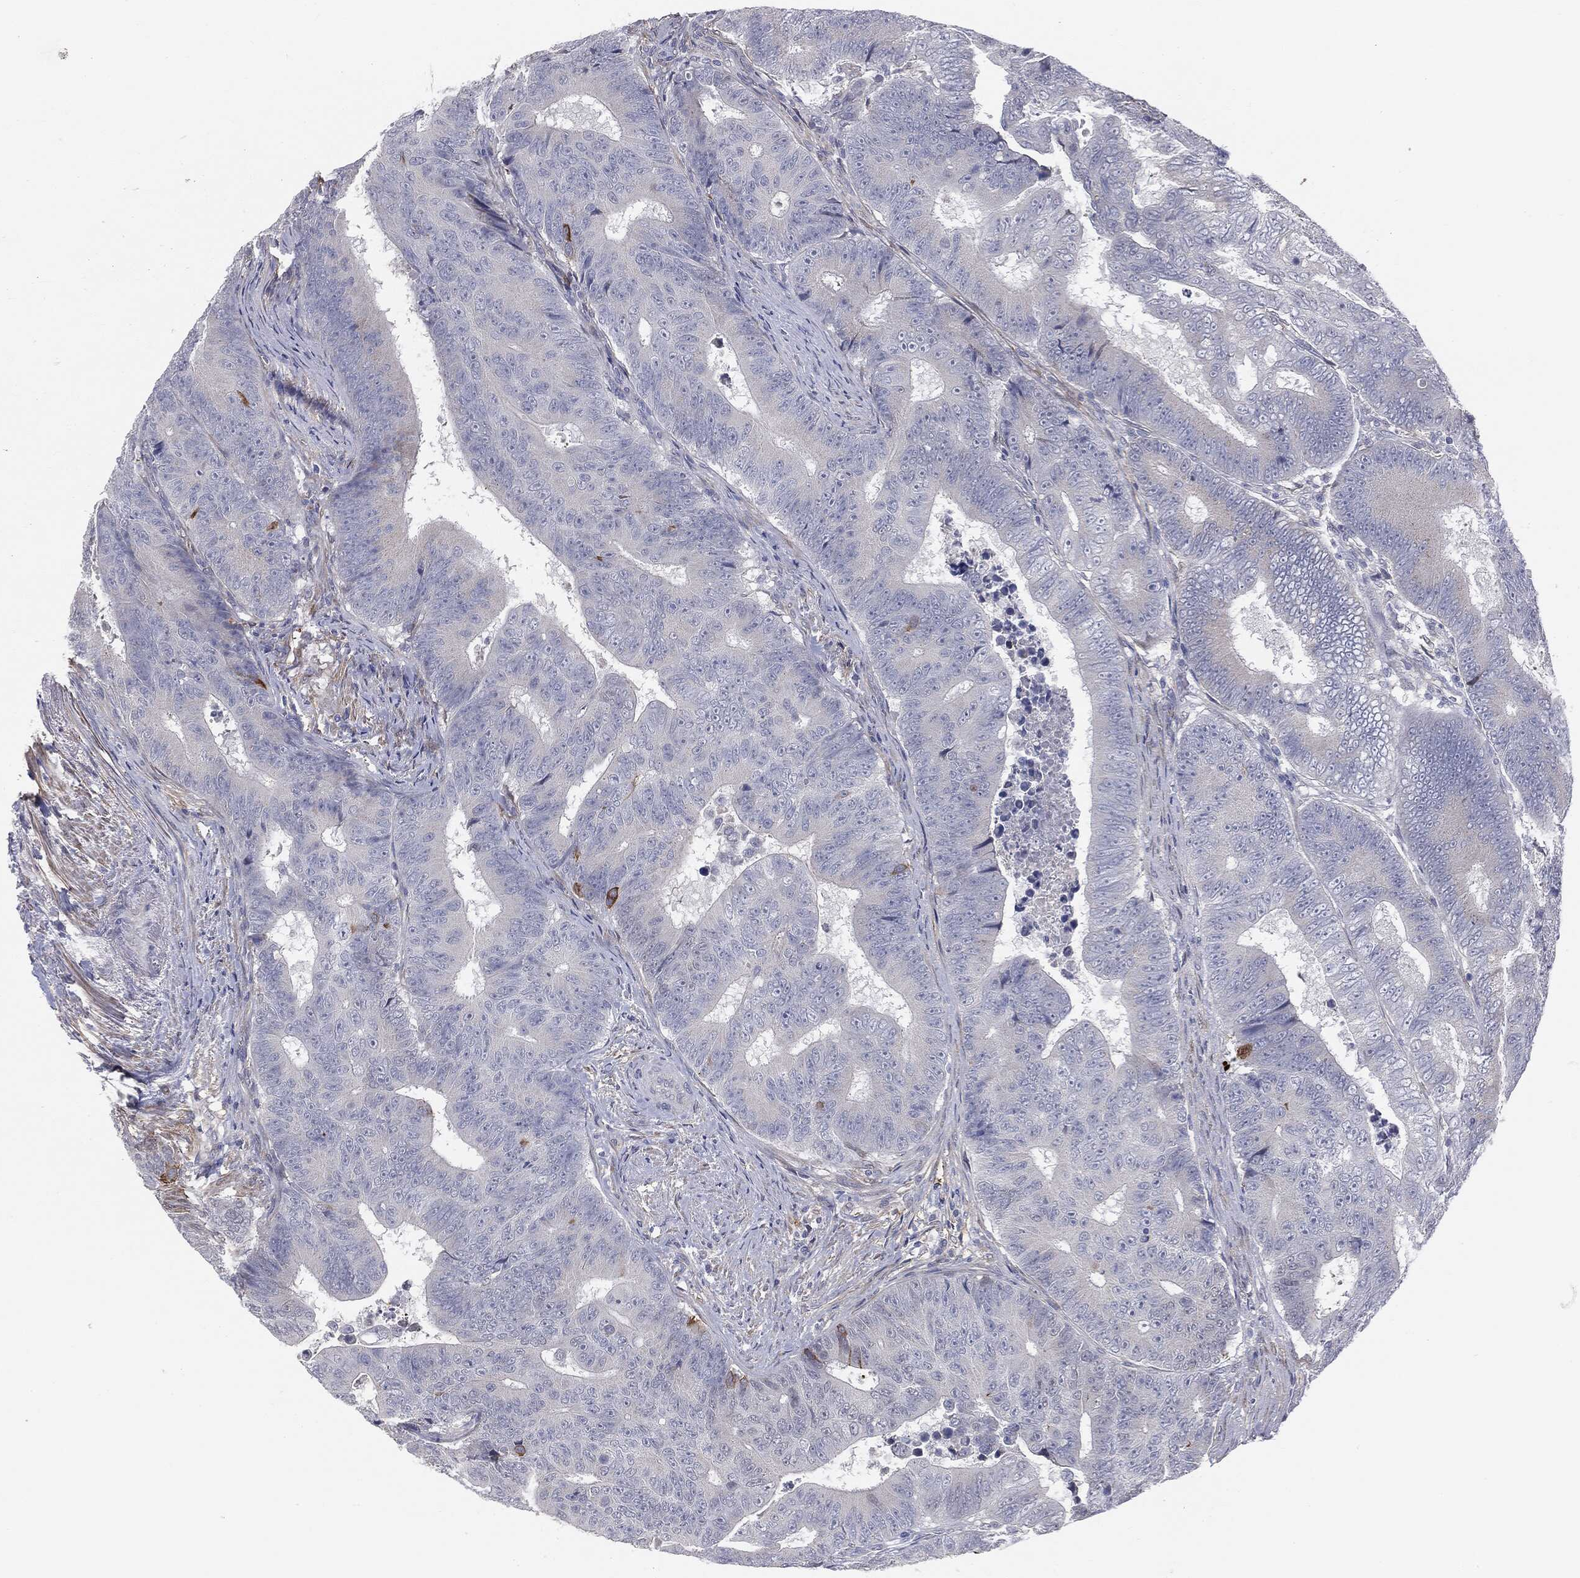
{"staining": {"intensity": "negative", "quantity": "none", "location": "none"}, "tissue": "colorectal cancer", "cell_type": "Tumor cells", "image_type": "cancer", "snomed": [{"axis": "morphology", "description": "Adenocarcinoma, NOS"}, {"axis": "topography", "description": "Colon"}], "caption": "Micrograph shows no significant protein staining in tumor cells of colorectal cancer (adenocarcinoma).", "gene": "KRT5", "patient": {"sex": "female", "age": 48}}